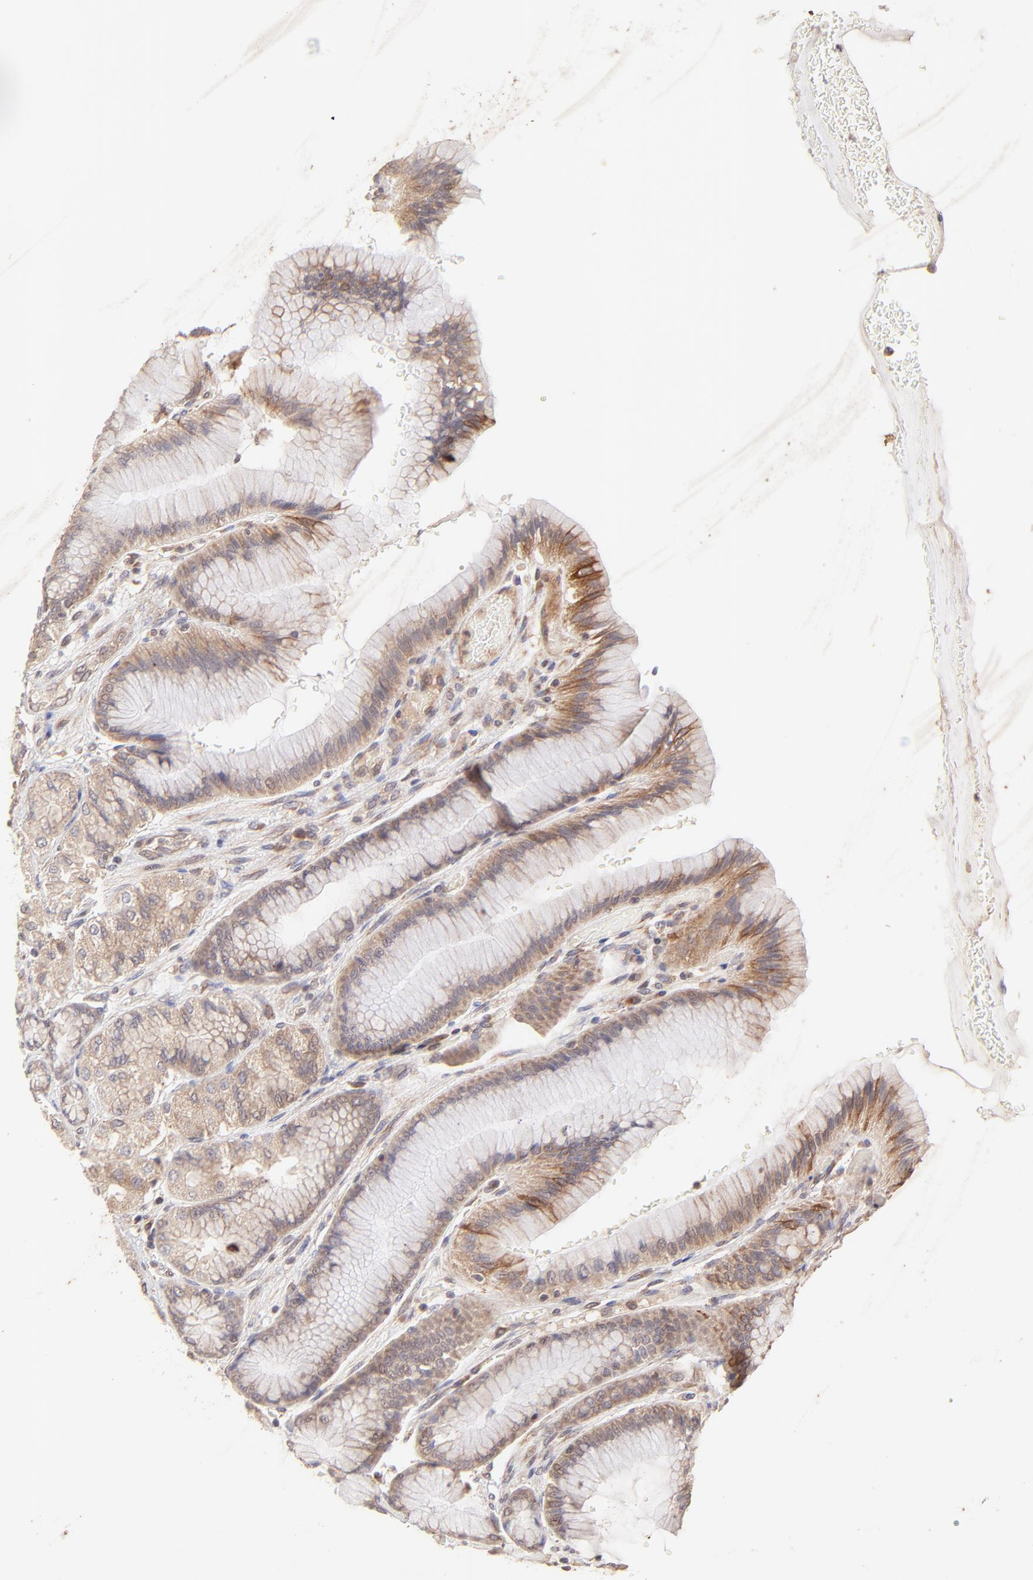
{"staining": {"intensity": "moderate", "quantity": ">75%", "location": "cytoplasmic/membranous"}, "tissue": "stomach", "cell_type": "Glandular cells", "image_type": "normal", "snomed": [{"axis": "morphology", "description": "Normal tissue, NOS"}, {"axis": "morphology", "description": "Adenocarcinoma, NOS"}, {"axis": "topography", "description": "Stomach"}, {"axis": "topography", "description": "Stomach, lower"}], "caption": "Immunohistochemistry (IHC) histopathology image of normal human stomach stained for a protein (brown), which exhibits medium levels of moderate cytoplasmic/membranous positivity in approximately >75% of glandular cells.", "gene": "TNRC6B", "patient": {"sex": "female", "age": 65}}